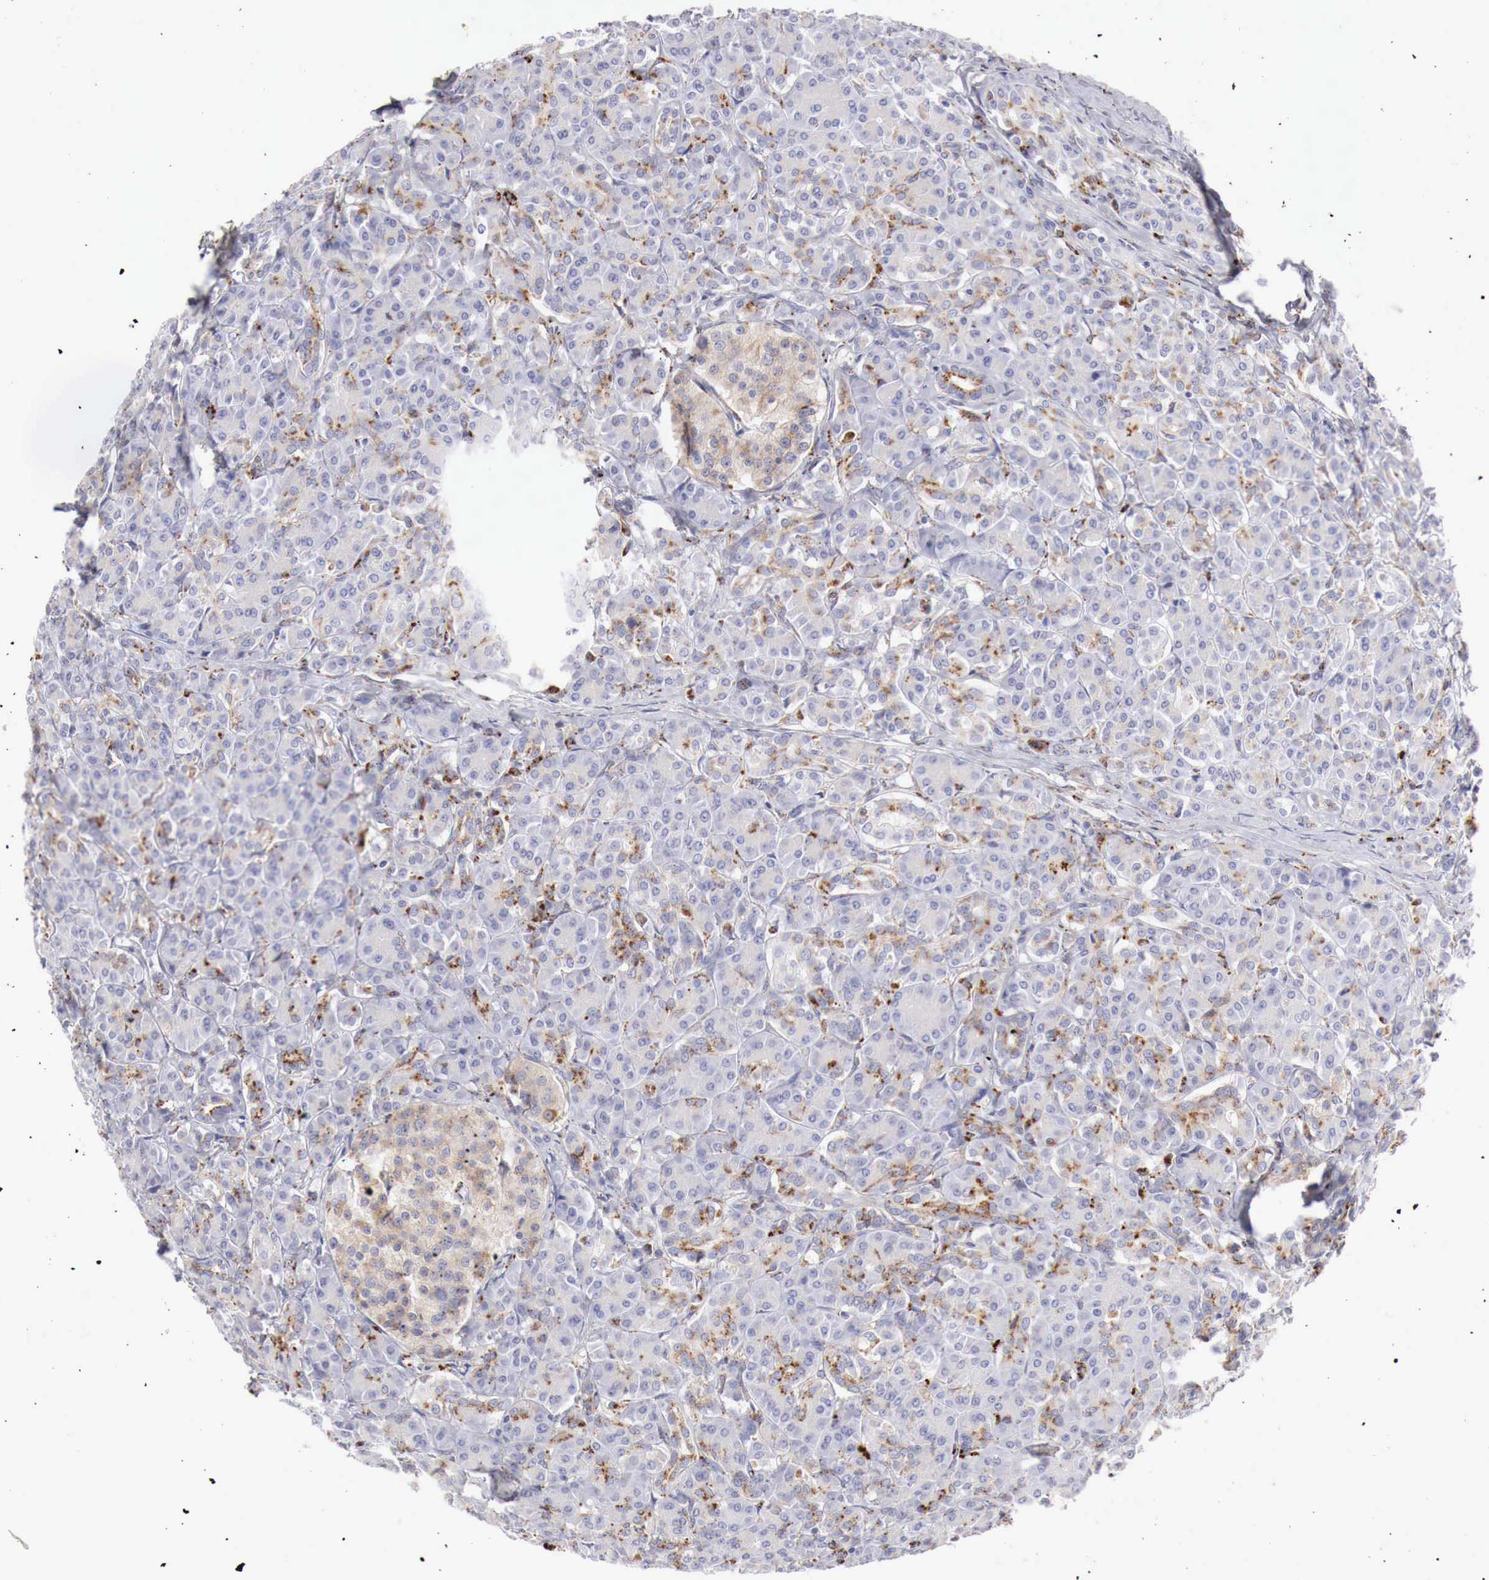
{"staining": {"intensity": "moderate", "quantity": "25%-75%", "location": "cytoplasmic/membranous"}, "tissue": "pancreas", "cell_type": "Exocrine glandular cells", "image_type": "normal", "snomed": [{"axis": "morphology", "description": "Normal tissue, NOS"}, {"axis": "topography", "description": "Lymph node"}, {"axis": "topography", "description": "Pancreas"}], "caption": "About 25%-75% of exocrine glandular cells in benign human pancreas display moderate cytoplasmic/membranous protein staining as visualized by brown immunohistochemical staining.", "gene": "GLA", "patient": {"sex": "male", "age": 59}}